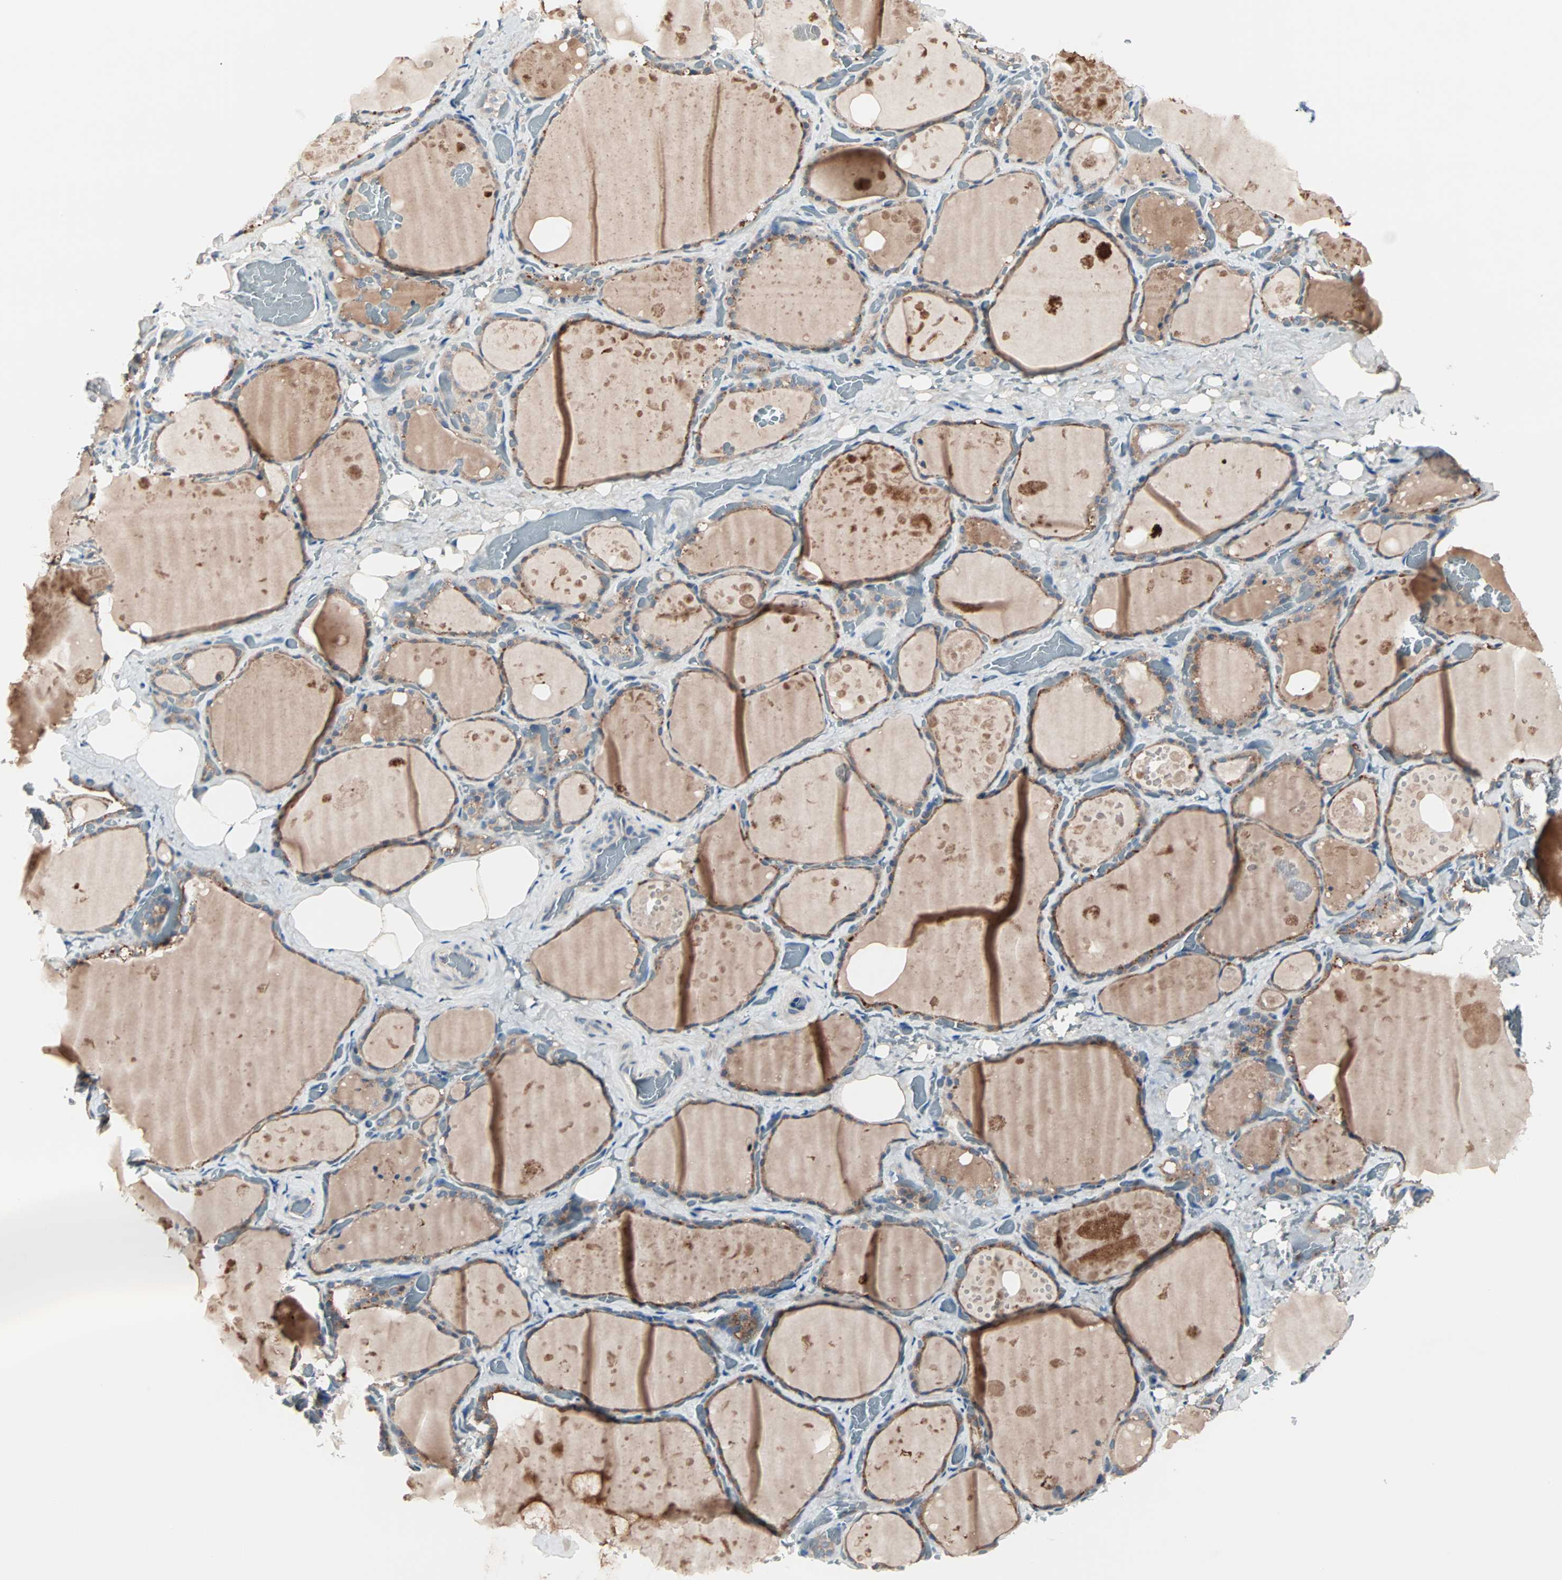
{"staining": {"intensity": "weak", "quantity": ">75%", "location": "cytoplasmic/membranous"}, "tissue": "thyroid gland", "cell_type": "Glandular cells", "image_type": "normal", "snomed": [{"axis": "morphology", "description": "Normal tissue, NOS"}, {"axis": "topography", "description": "Thyroid gland"}], "caption": "This is an image of immunohistochemistry staining of benign thyroid gland, which shows weak positivity in the cytoplasmic/membranous of glandular cells.", "gene": "CAD", "patient": {"sex": "male", "age": 61}}